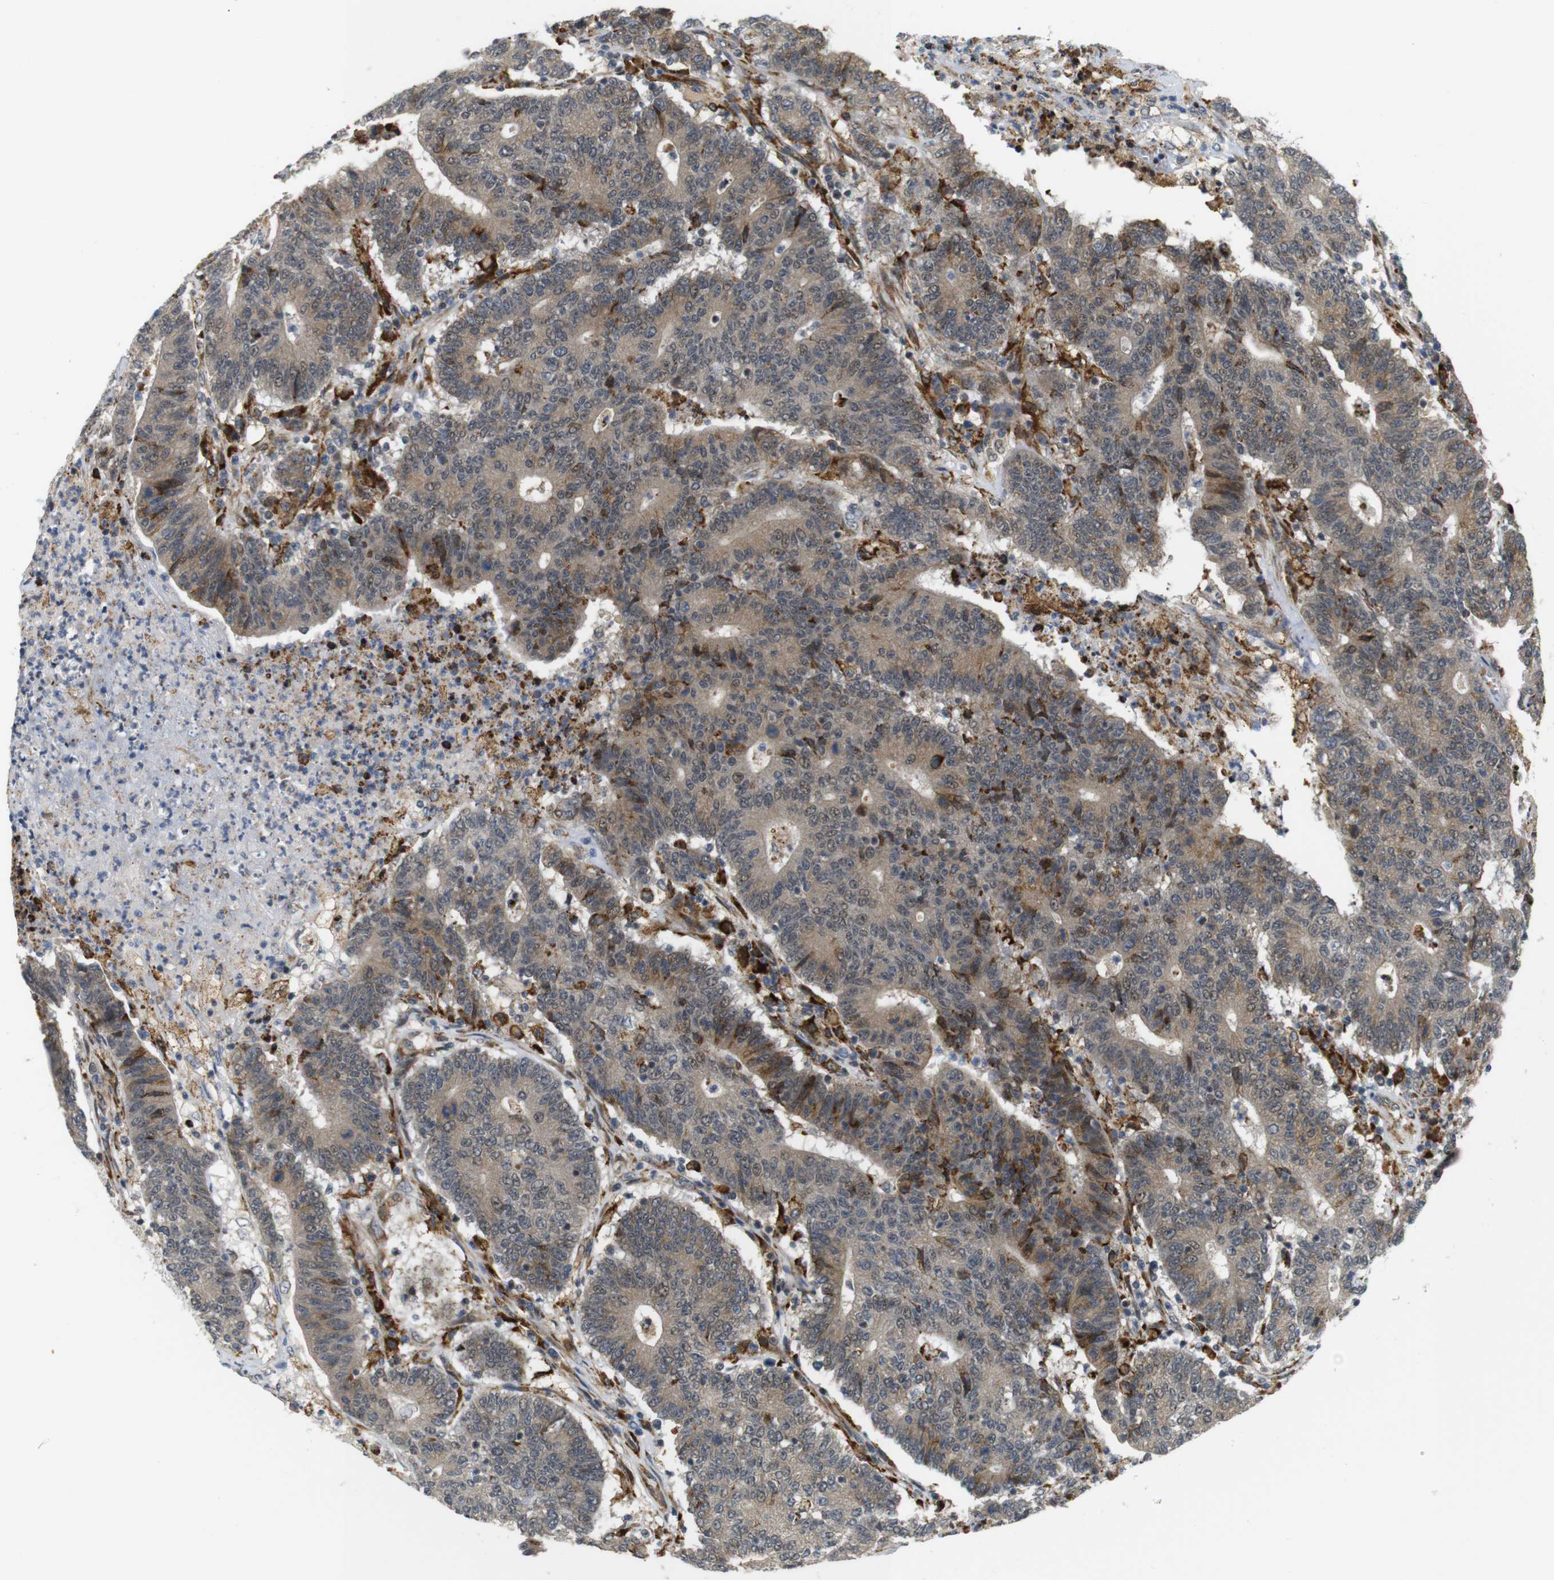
{"staining": {"intensity": "weak", "quantity": ">75%", "location": "cytoplasmic/membranous"}, "tissue": "colorectal cancer", "cell_type": "Tumor cells", "image_type": "cancer", "snomed": [{"axis": "morphology", "description": "Normal tissue, NOS"}, {"axis": "morphology", "description": "Adenocarcinoma, NOS"}, {"axis": "topography", "description": "Colon"}], "caption": "There is low levels of weak cytoplasmic/membranous positivity in tumor cells of adenocarcinoma (colorectal), as demonstrated by immunohistochemical staining (brown color).", "gene": "SYDE1", "patient": {"sex": "female", "age": 75}}